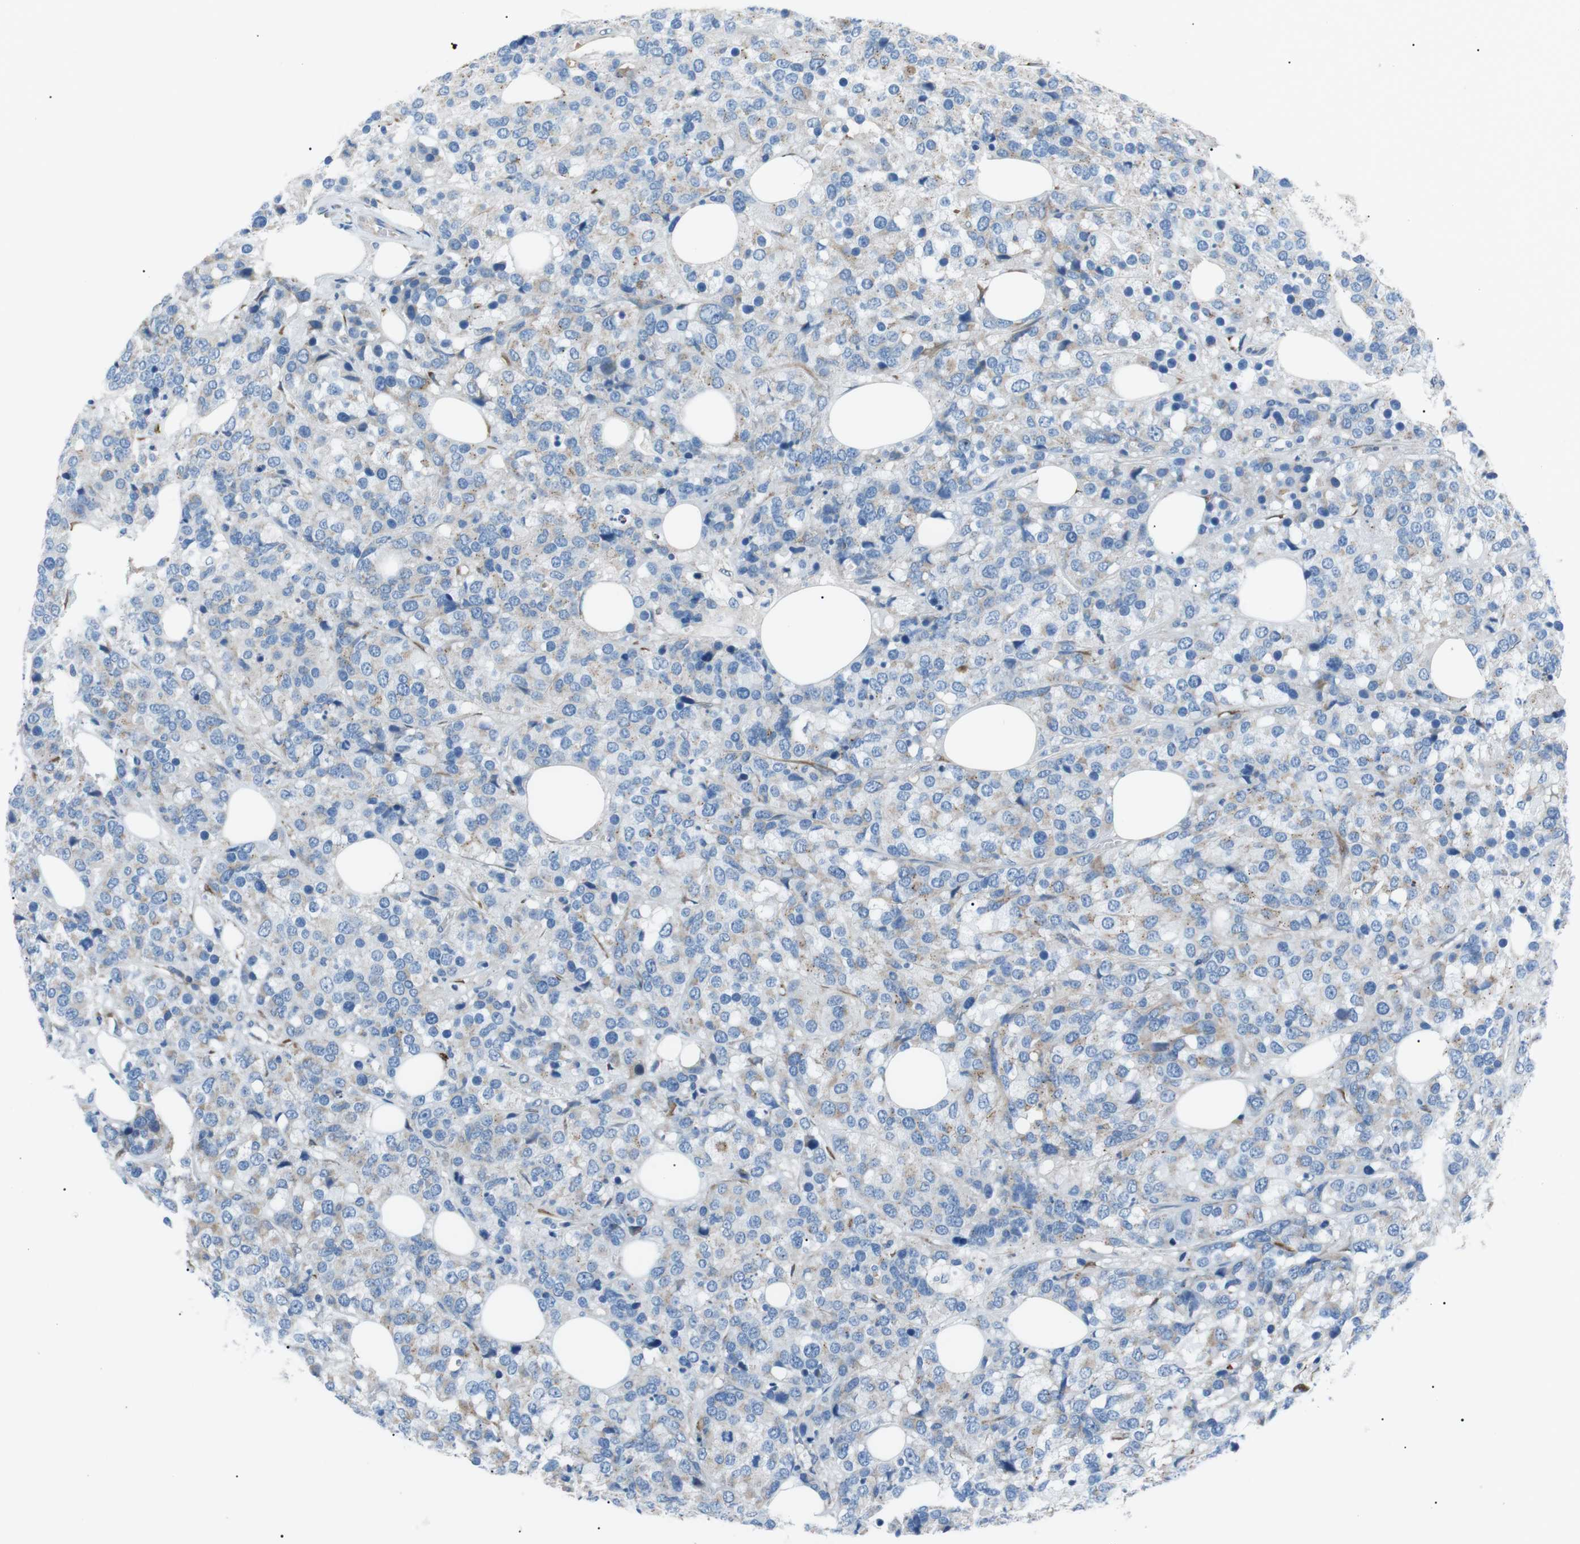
{"staining": {"intensity": "negative", "quantity": "none", "location": "none"}, "tissue": "breast cancer", "cell_type": "Tumor cells", "image_type": "cancer", "snomed": [{"axis": "morphology", "description": "Lobular carcinoma"}, {"axis": "topography", "description": "Breast"}], "caption": "The image reveals no significant expression in tumor cells of breast cancer.", "gene": "MTARC2", "patient": {"sex": "female", "age": 59}}